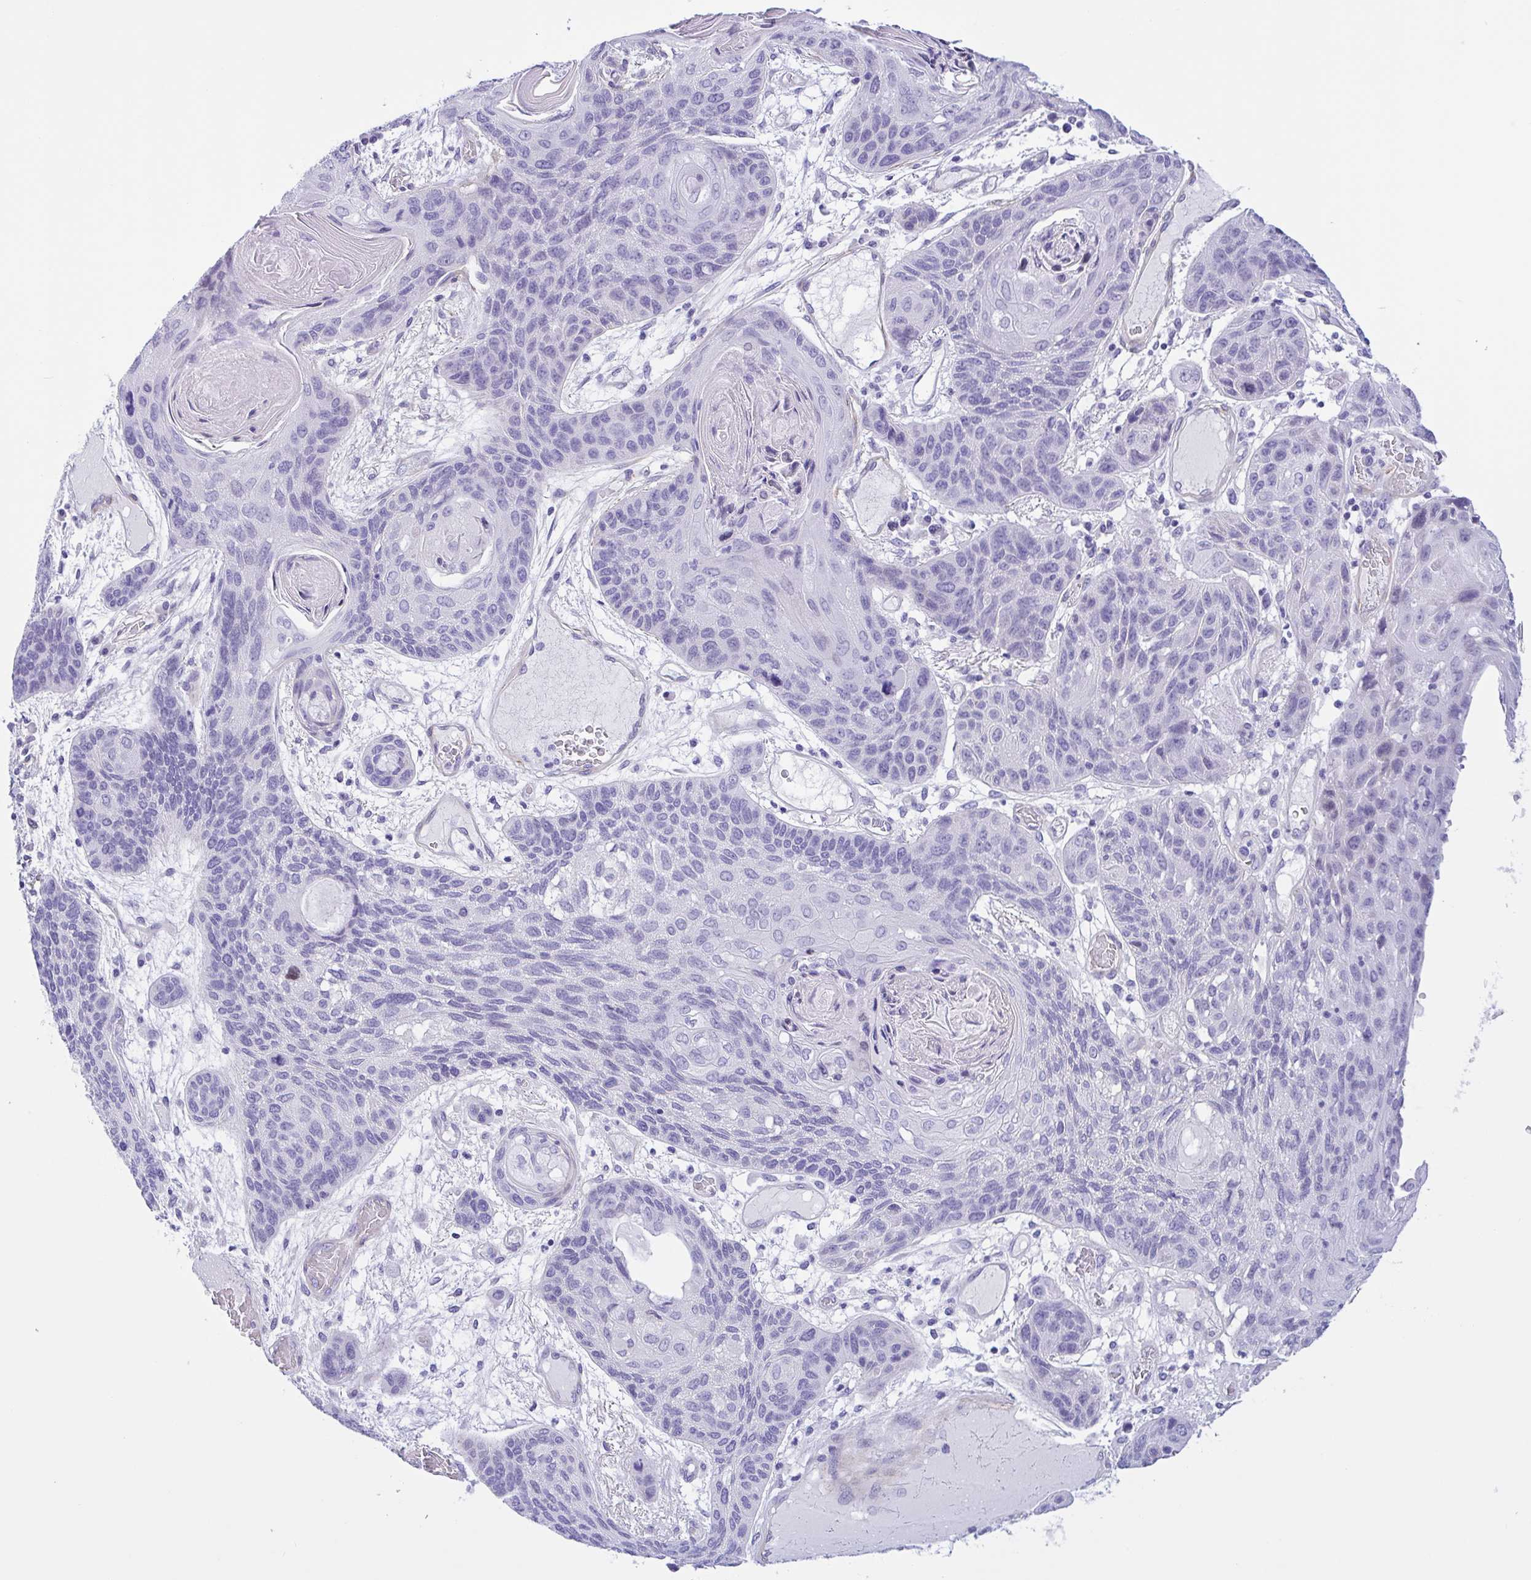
{"staining": {"intensity": "negative", "quantity": "none", "location": "none"}, "tissue": "lung cancer", "cell_type": "Tumor cells", "image_type": "cancer", "snomed": [{"axis": "morphology", "description": "Squamous cell carcinoma, NOS"}, {"axis": "morphology", "description": "Squamous cell carcinoma, metastatic, NOS"}, {"axis": "topography", "description": "Lymph node"}, {"axis": "topography", "description": "Lung"}], "caption": "This is a micrograph of IHC staining of squamous cell carcinoma (lung), which shows no positivity in tumor cells.", "gene": "AHCYL2", "patient": {"sex": "male", "age": 41}}